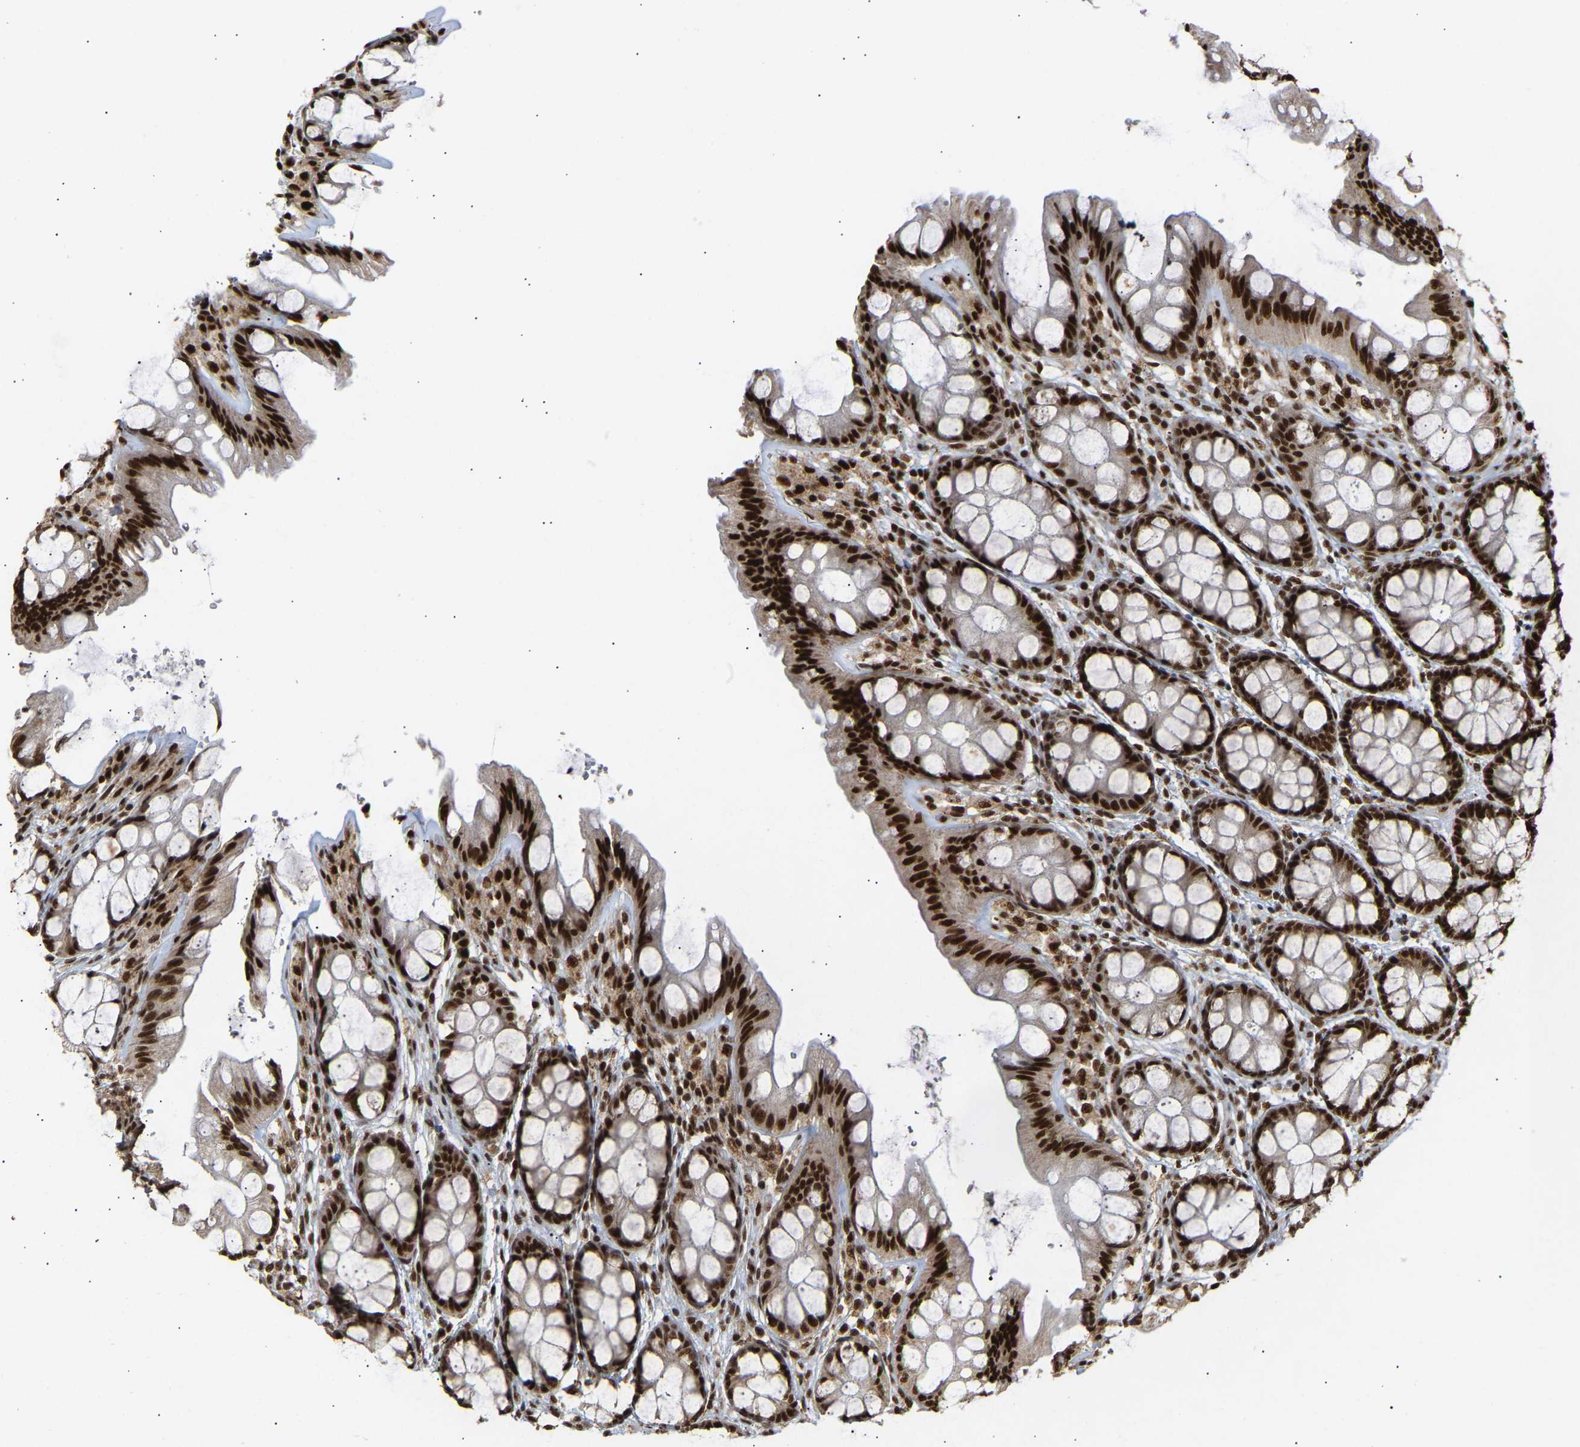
{"staining": {"intensity": "strong", "quantity": ">75%", "location": "nuclear"}, "tissue": "colon", "cell_type": "Endothelial cells", "image_type": "normal", "snomed": [{"axis": "morphology", "description": "Normal tissue, NOS"}, {"axis": "topography", "description": "Colon"}], "caption": "Strong nuclear expression is identified in approximately >75% of endothelial cells in benign colon.", "gene": "ALYREF", "patient": {"sex": "male", "age": 47}}